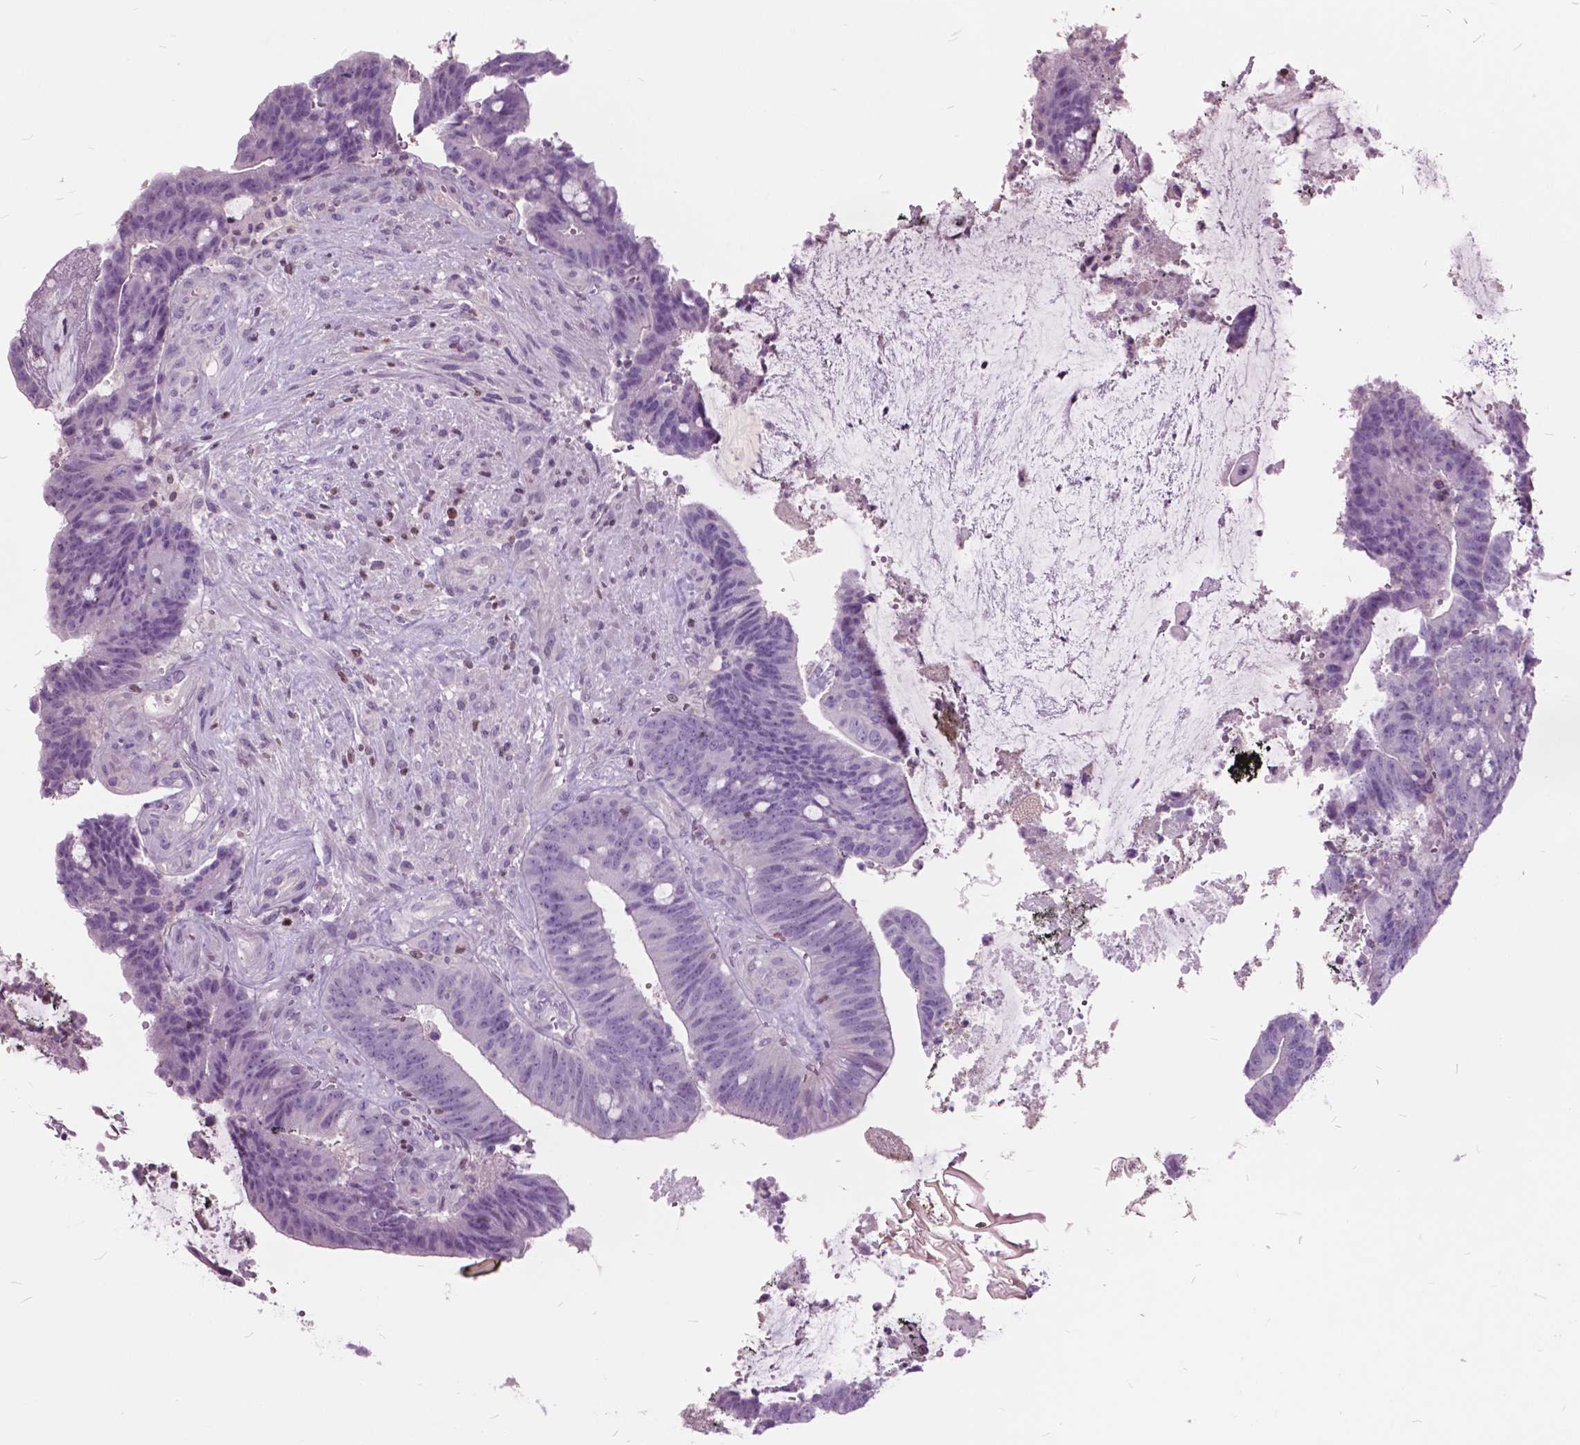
{"staining": {"intensity": "negative", "quantity": "none", "location": "none"}, "tissue": "colorectal cancer", "cell_type": "Tumor cells", "image_type": "cancer", "snomed": [{"axis": "morphology", "description": "Adenocarcinoma, NOS"}, {"axis": "topography", "description": "Colon"}], "caption": "DAB (3,3'-diaminobenzidine) immunohistochemical staining of colorectal cancer shows no significant positivity in tumor cells.", "gene": "SP140", "patient": {"sex": "female", "age": 43}}